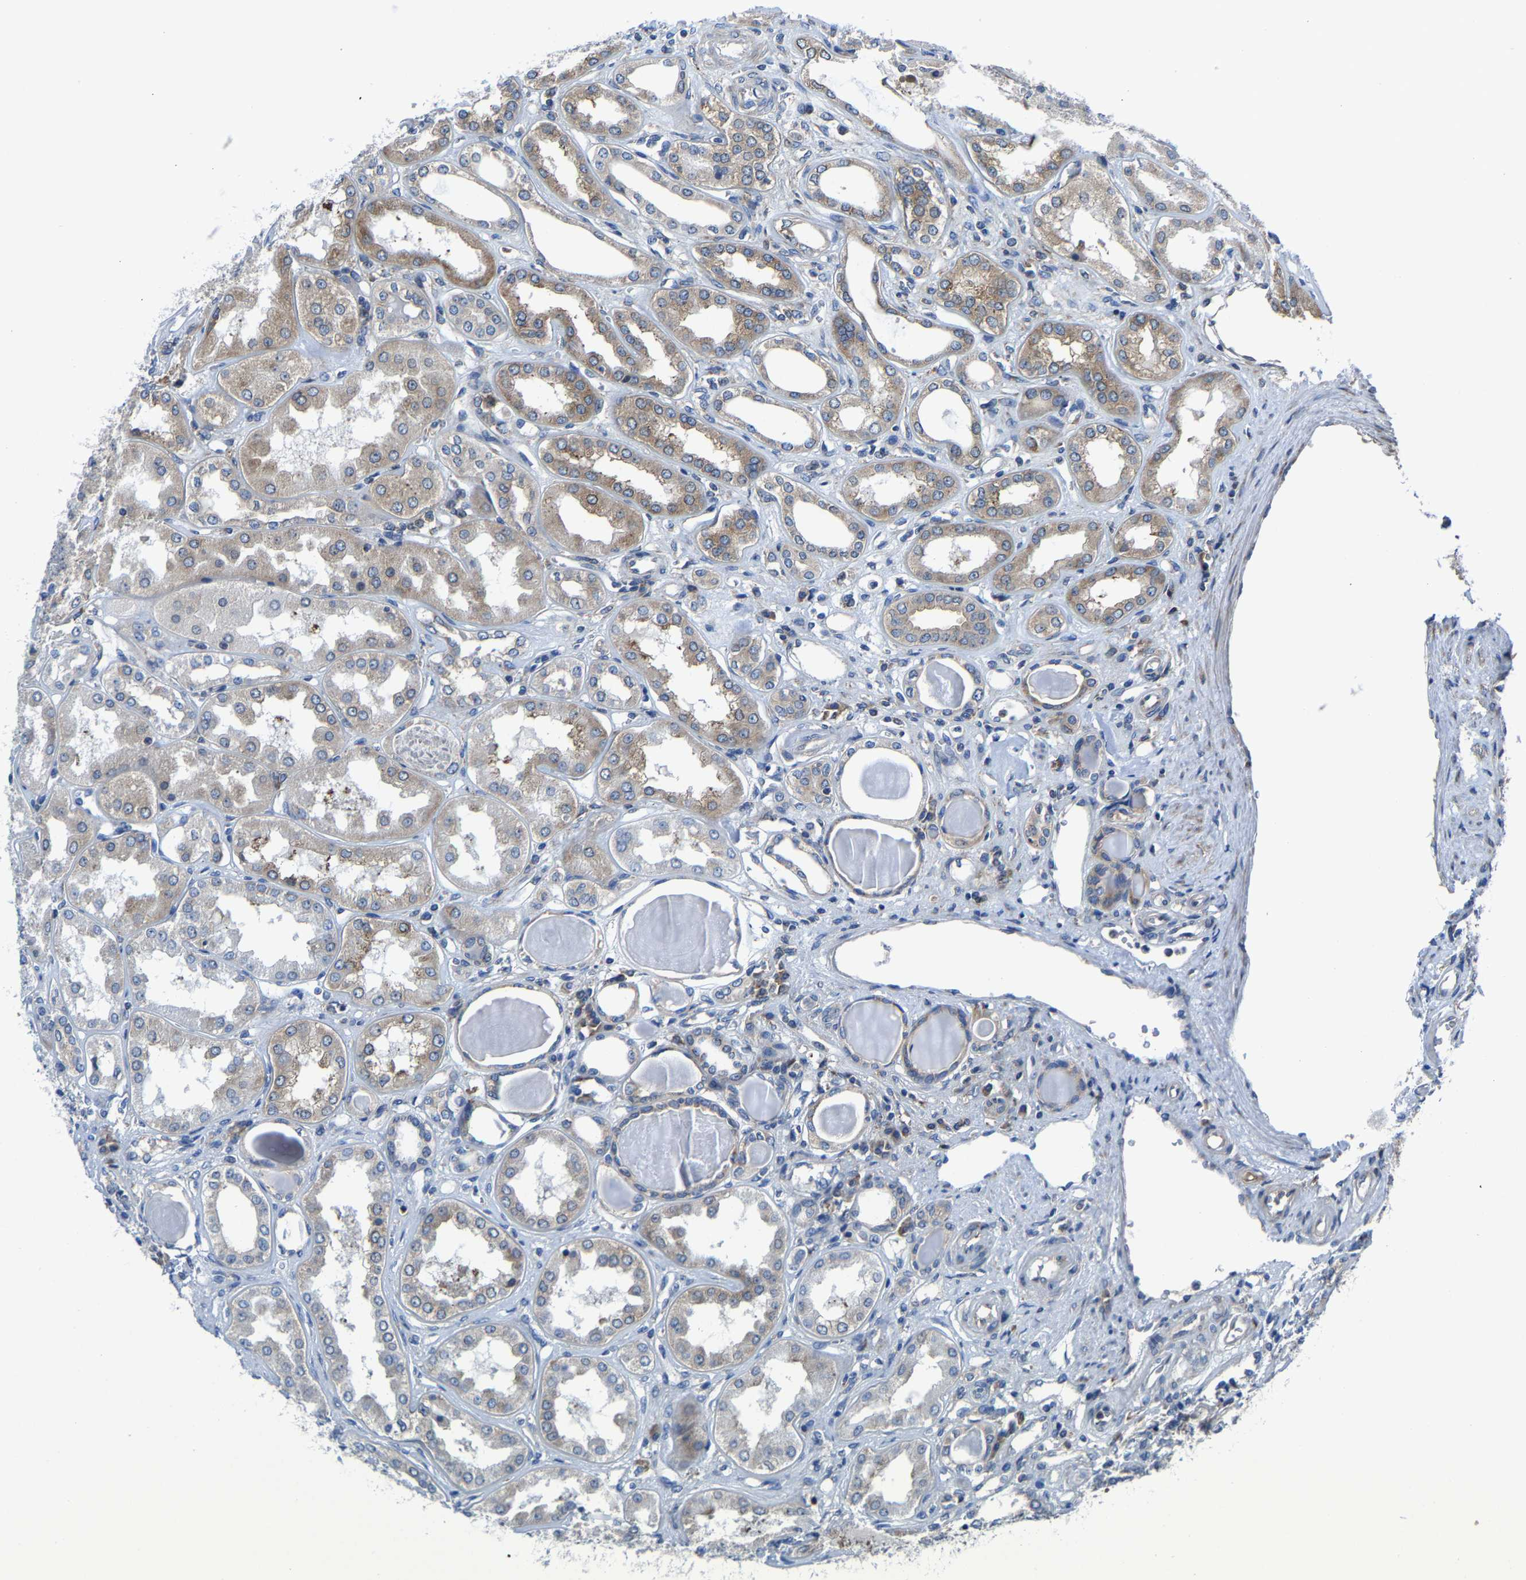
{"staining": {"intensity": "moderate", "quantity": "25%-75%", "location": "cytoplasmic/membranous"}, "tissue": "kidney", "cell_type": "Cells in glomeruli", "image_type": "normal", "snomed": [{"axis": "morphology", "description": "Normal tissue, NOS"}, {"axis": "topography", "description": "Kidney"}], "caption": "This is an image of IHC staining of normal kidney, which shows moderate expression in the cytoplasmic/membranous of cells in glomeruli.", "gene": "G3BP2", "patient": {"sex": "female", "age": 56}}